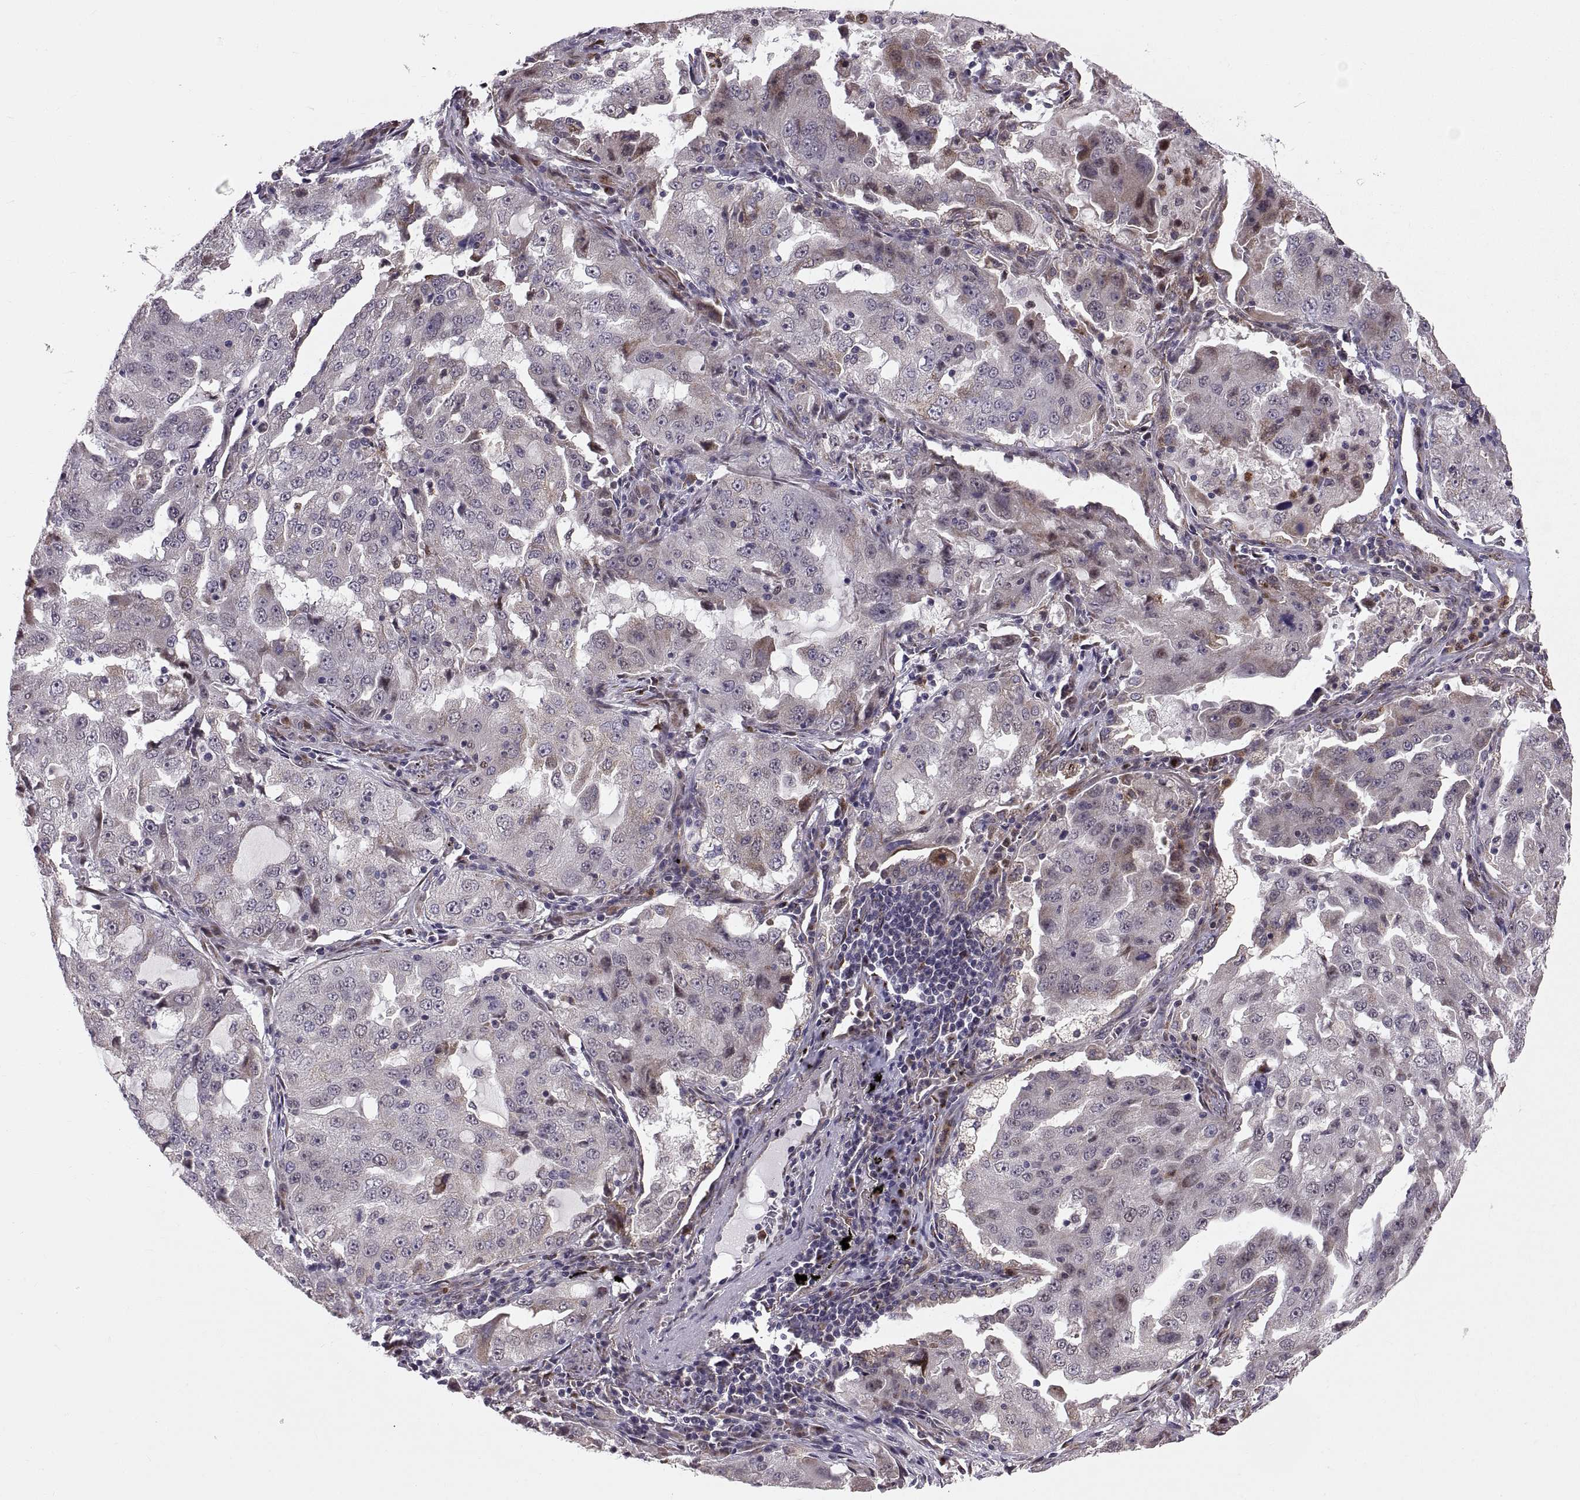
{"staining": {"intensity": "weak", "quantity": "<25%", "location": "cytoplasmic/membranous"}, "tissue": "lung cancer", "cell_type": "Tumor cells", "image_type": "cancer", "snomed": [{"axis": "morphology", "description": "Adenocarcinoma, NOS"}, {"axis": "topography", "description": "Lung"}], "caption": "Tumor cells are negative for protein expression in human lung cancer.", "gene": "TESC", "patient": {"sex": "female", "age": 61}}